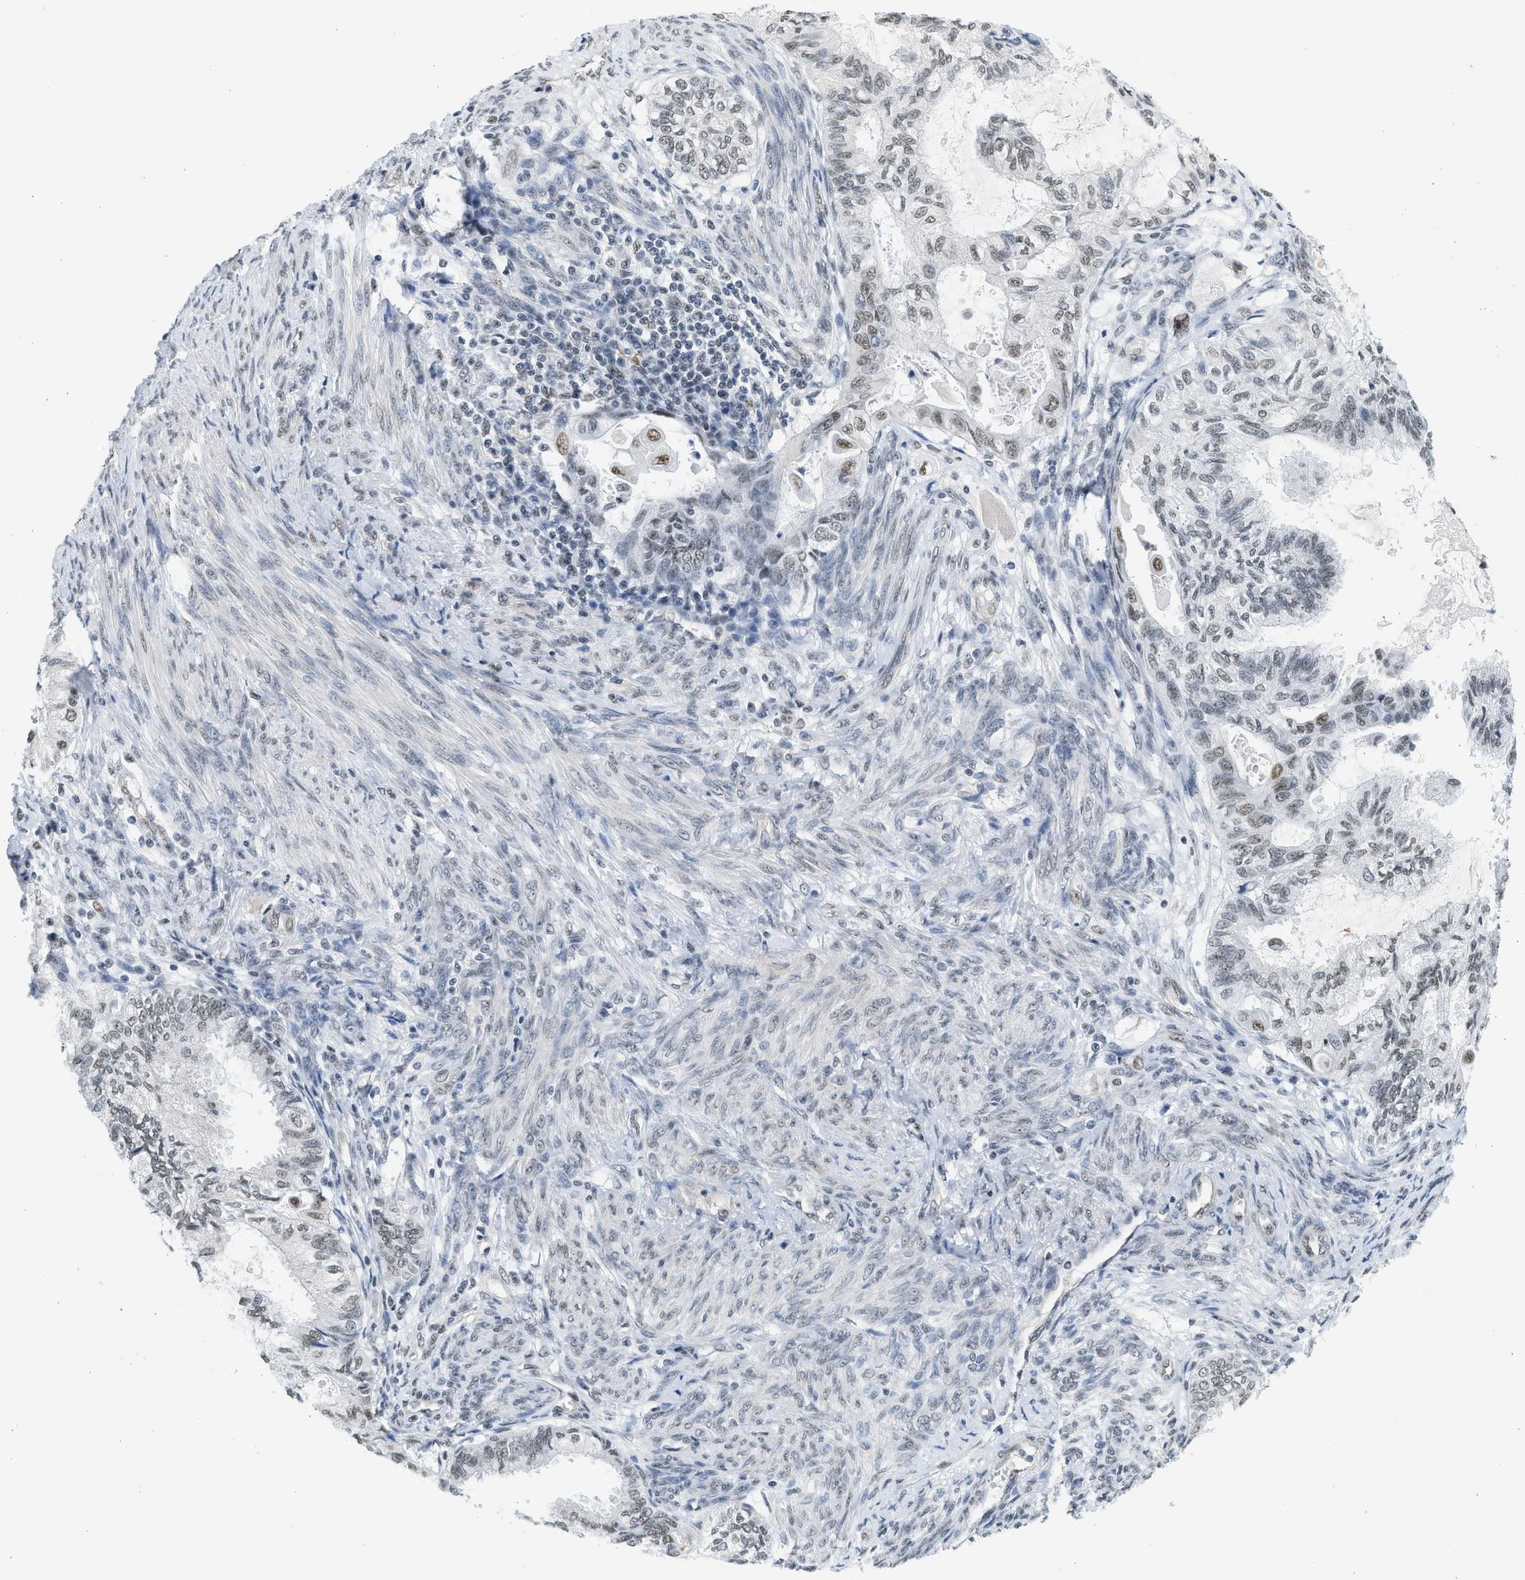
{"staining": {"intensity": "weak", "quantity": ">75%", "location": "nuclear"}, "tissue": "cervical cancer", "cell_type": "Tumor cells", "image_type": "cancer", "snomed": [{"axis": "morphology", "description": "Normal tissue, NOS"}, {"axis": "morphology", "description": "Adenocarcinoma, NOS"}, {"axis": "topography", "description": "Cervix"}, {"axis": "topography", "description": "Endometrium"}], "caption": "Human cervical cancer stained with a protein marker displays weak staining in tumor cells.", "gene": "HIPK1", "patient": {"sex": "female", "age": 86}}